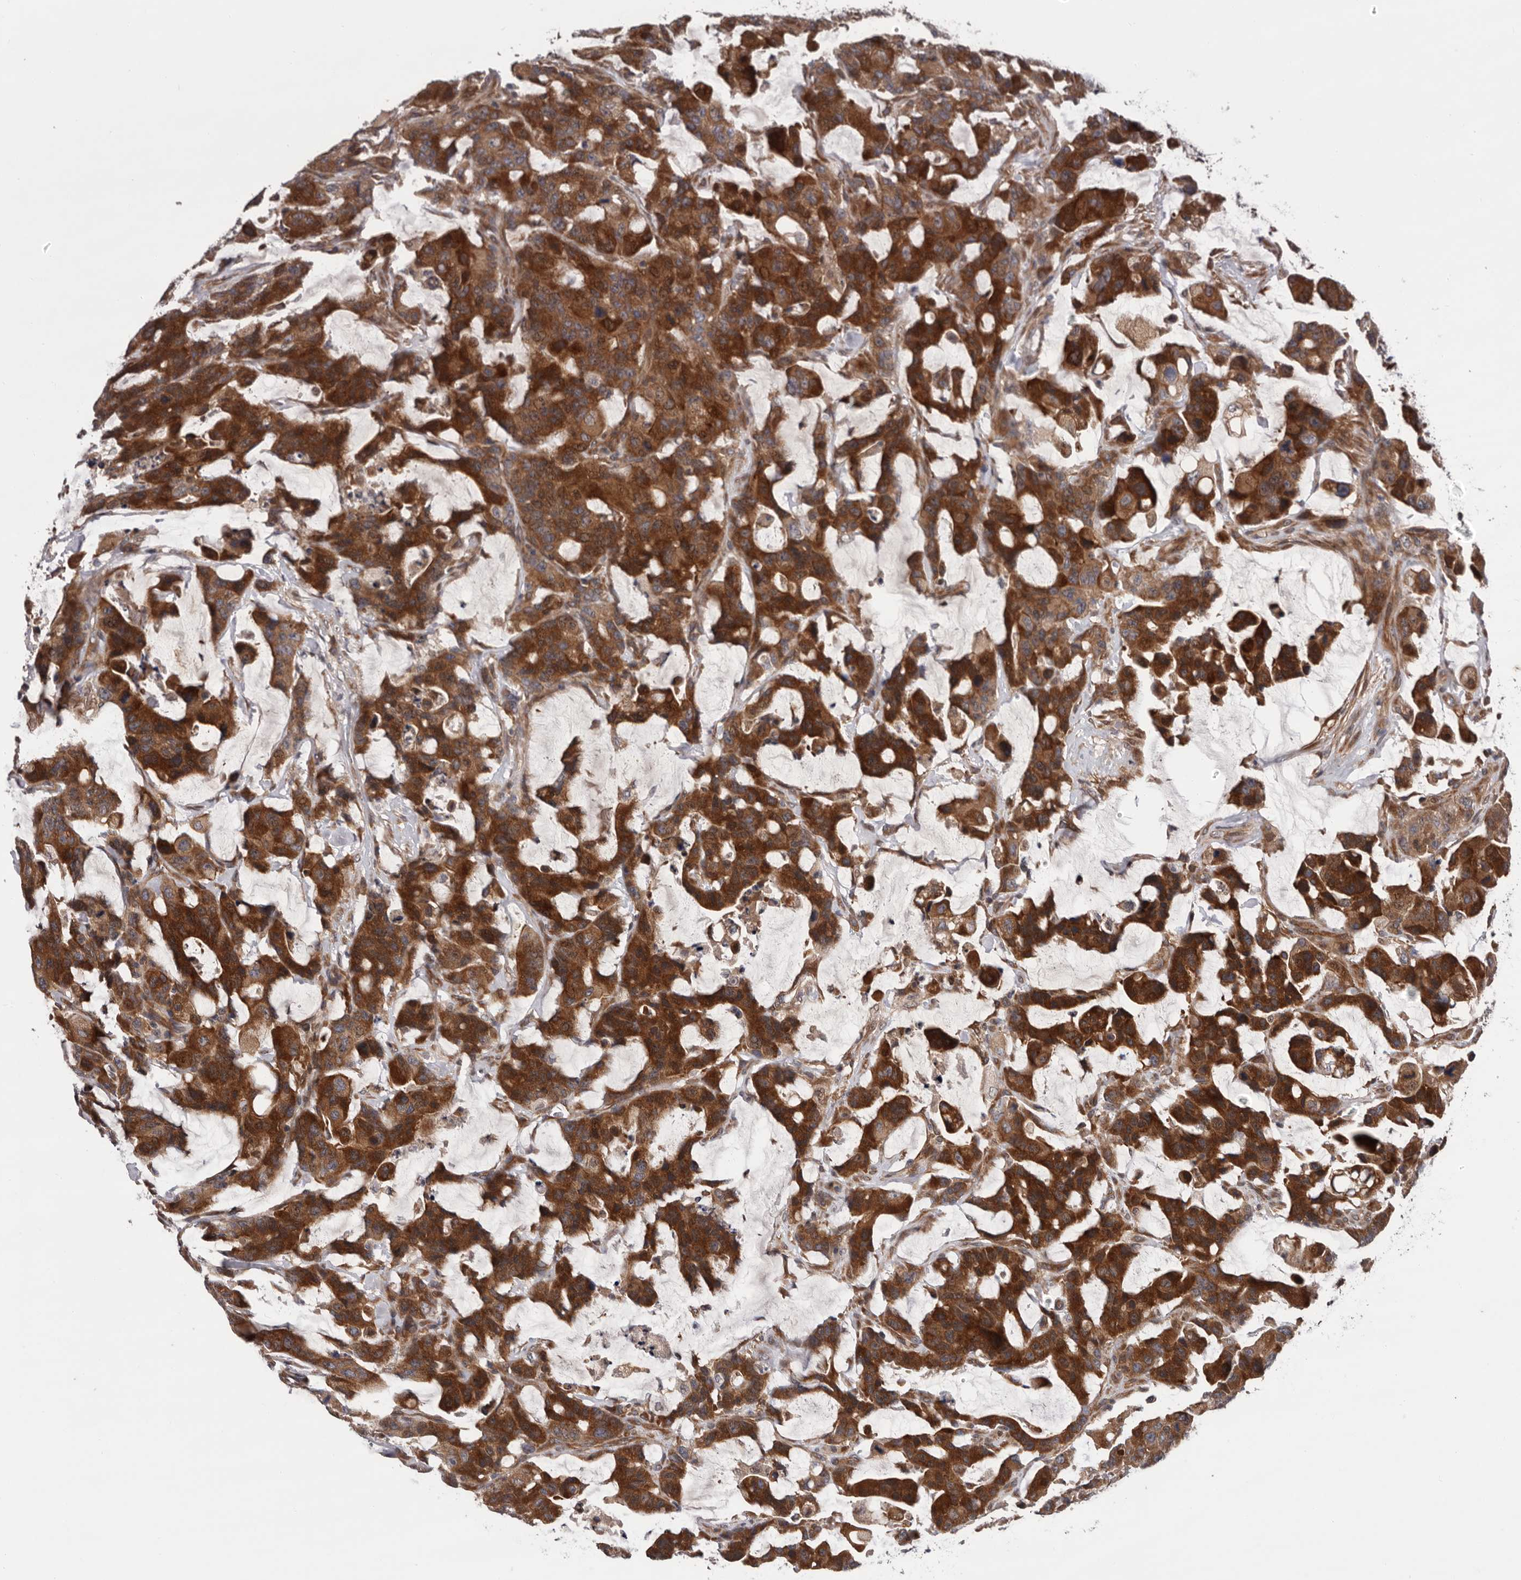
{"staining": {"intensity": "strong", "quantity": ">75%", "location": "cytoplasmic/membranous"}, "tissue": "colorectal cancer", "cell_type": "Tumor cells", "image_type": "cancer", "snomed": [{"axis": "morphology", "description": "Adenocarcinoma, NOS"}, {"axis": "topography", "description": "Colon"}], "caption": "An immunohistochemistry photomicrograph of tumor tissue is shown. Protein staining in brown labels strong cytoplasmic/membranous positivity in colorectal cancer (adenocarcinoma) within tumor cells.", "gene": "PRKD1", "patient": {"sex": "male", "age": 76}}